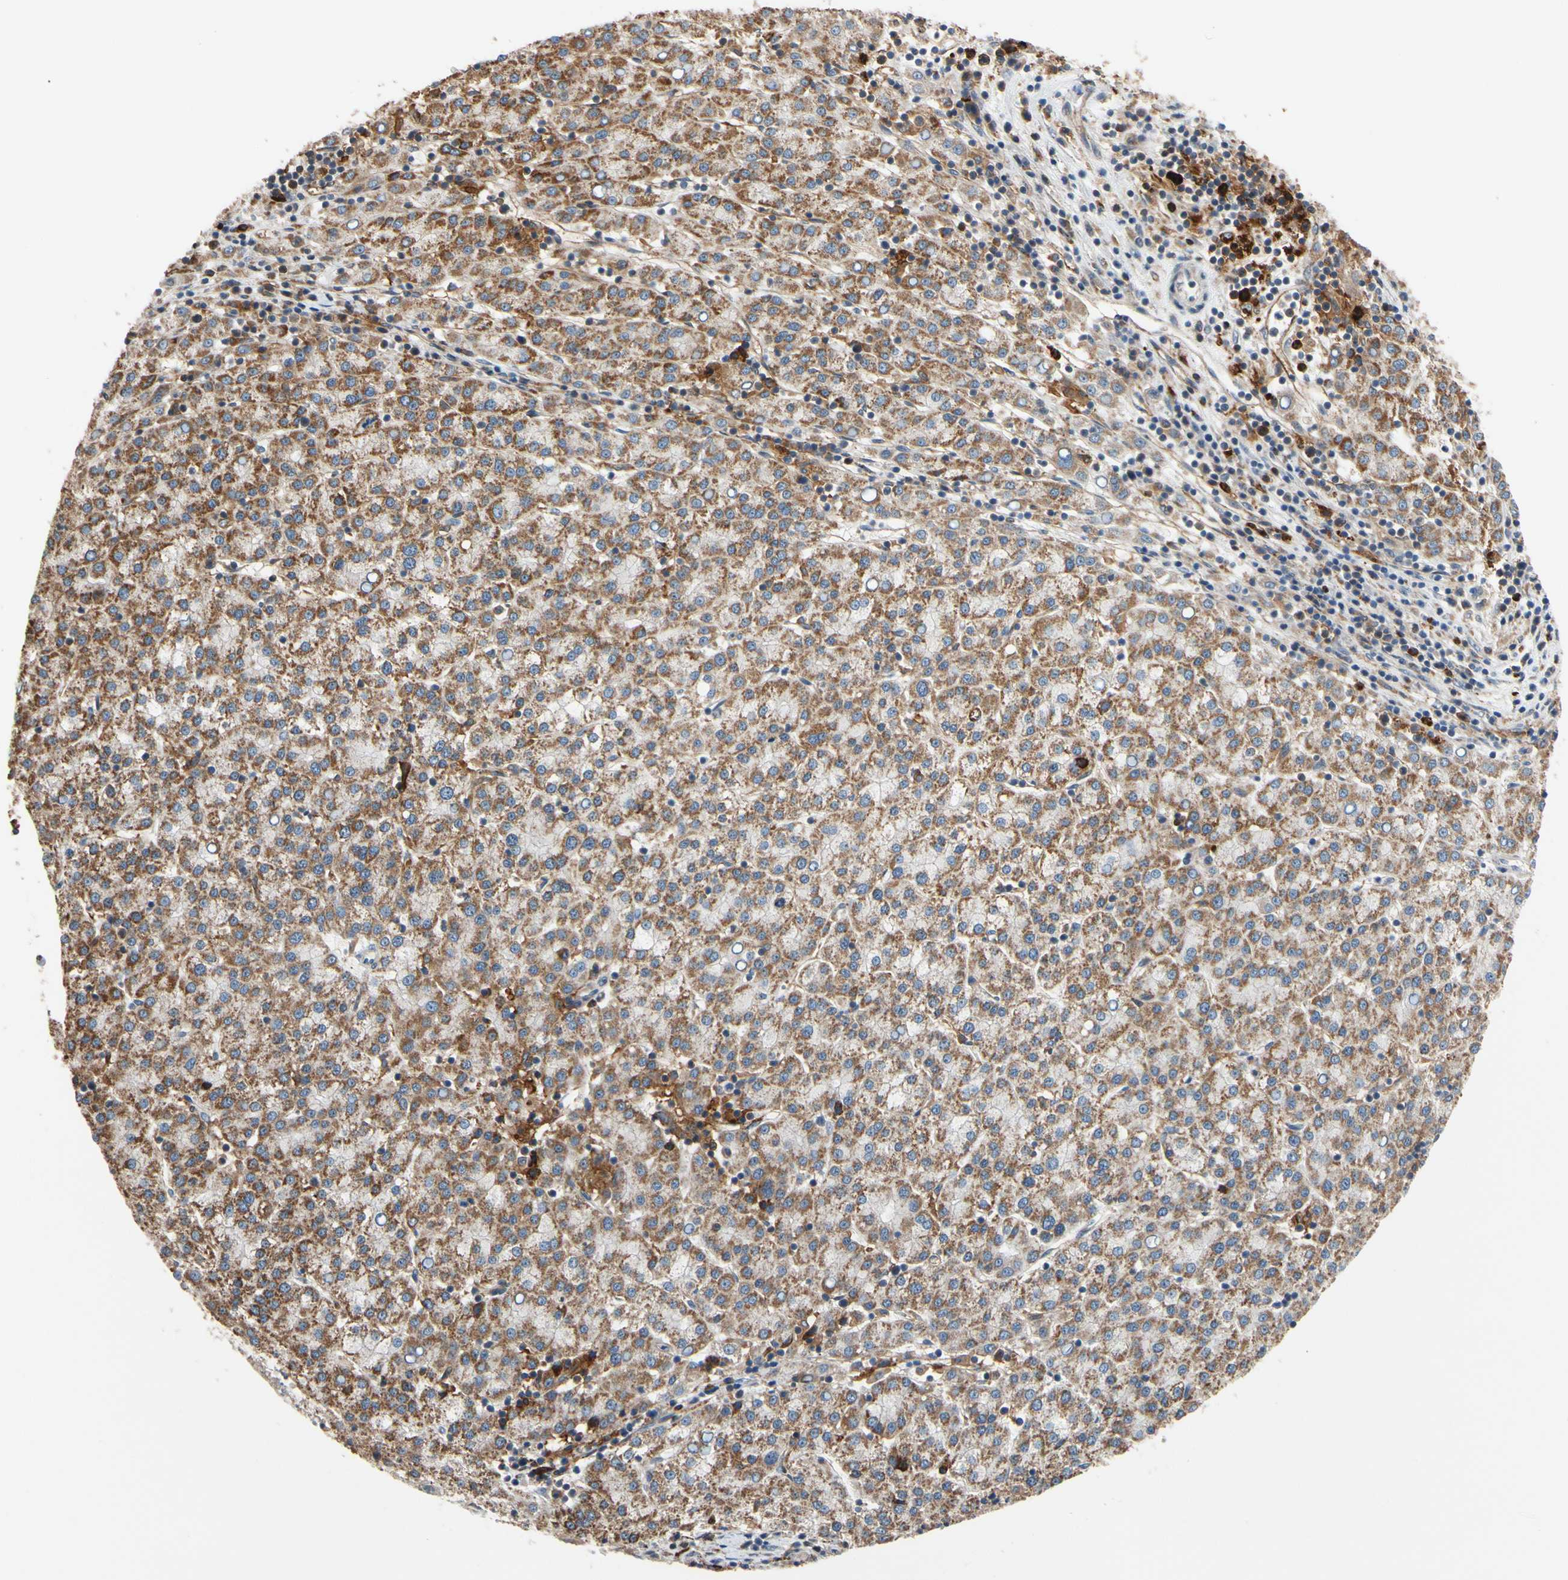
{"staining": {"intensity": "moderate", "quantity": ">75%", "location": "cytoplasmic/membranous"}, "tissue": "liver cancer", "cell_type": "Tumor cells", "image_type": "cancer", "snomed": [{"axis": "morphology", "description": "Carcinoma, Hepatocellular, NOS"}, {"axis": "topography", "description": "Liver"}], "caption": "A micrograph of hepatocellular carcinoma (liver) stained for a protein reveals moderate cytoplasmic/membranous brown staining in tumor cells.", "gene": "ANKHD1", "patient": {"sex": "female", "age": 58}}